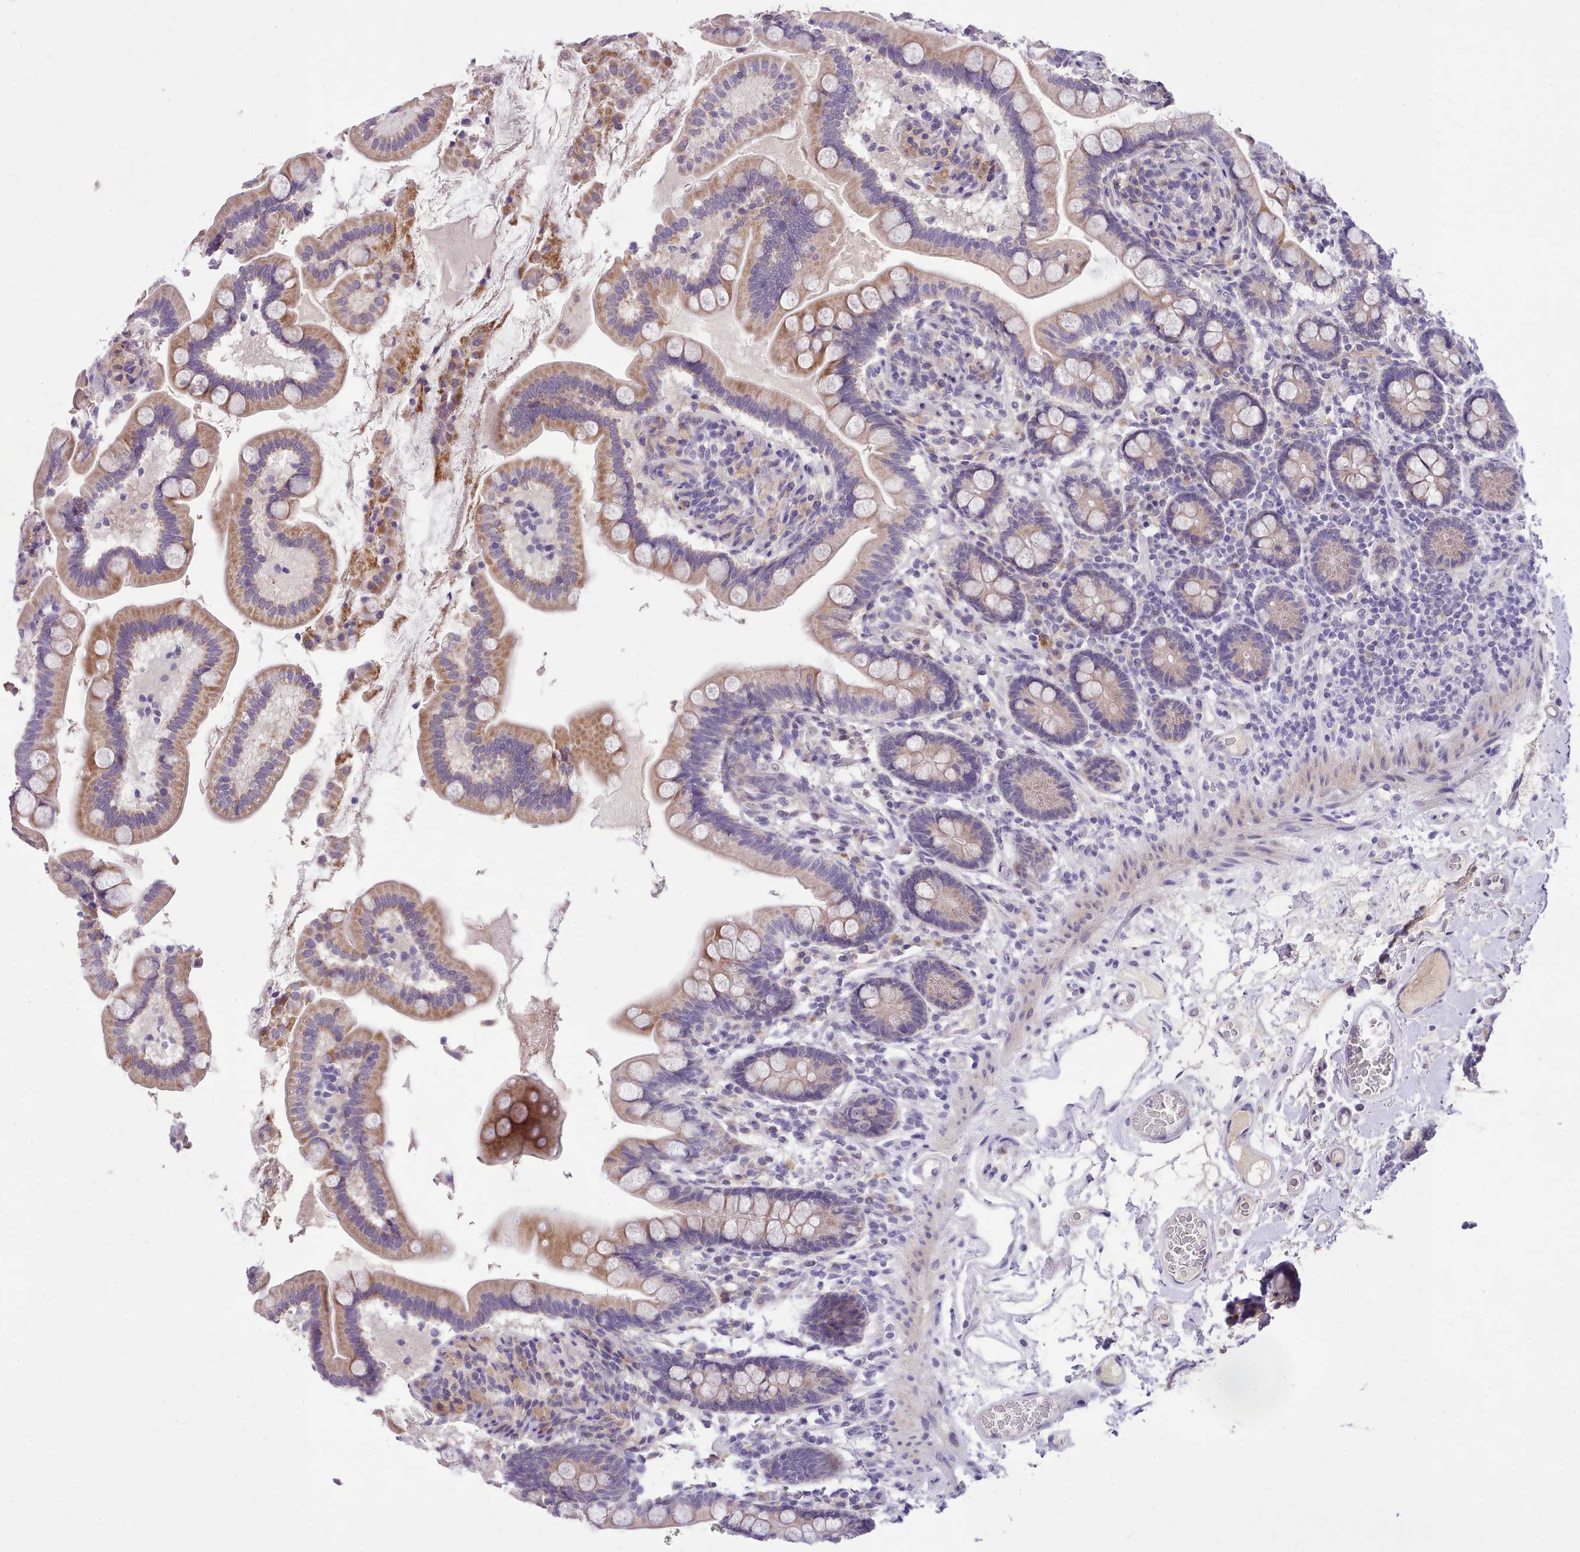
{"staining": {"intensity": "moderate", "quantity": "25%-75%", "location": "cytoplasmic/membranous"}, "tissue": "small intestine", "cell_type": "Glandular cells", "image_type": "normal", "snomed": [{"axis": "morphology", "description": "Normal tissue, NOS"}, {"axis": "topography", "description": "Small intestine"}], "caption": "Protein analysis of normal small intestine shows moderate cytoplasmic/membranous expression in about 25%-75% of glandular cells.", "gene": "FAM83E", "patient": {"sex": "female", "age": 64}}